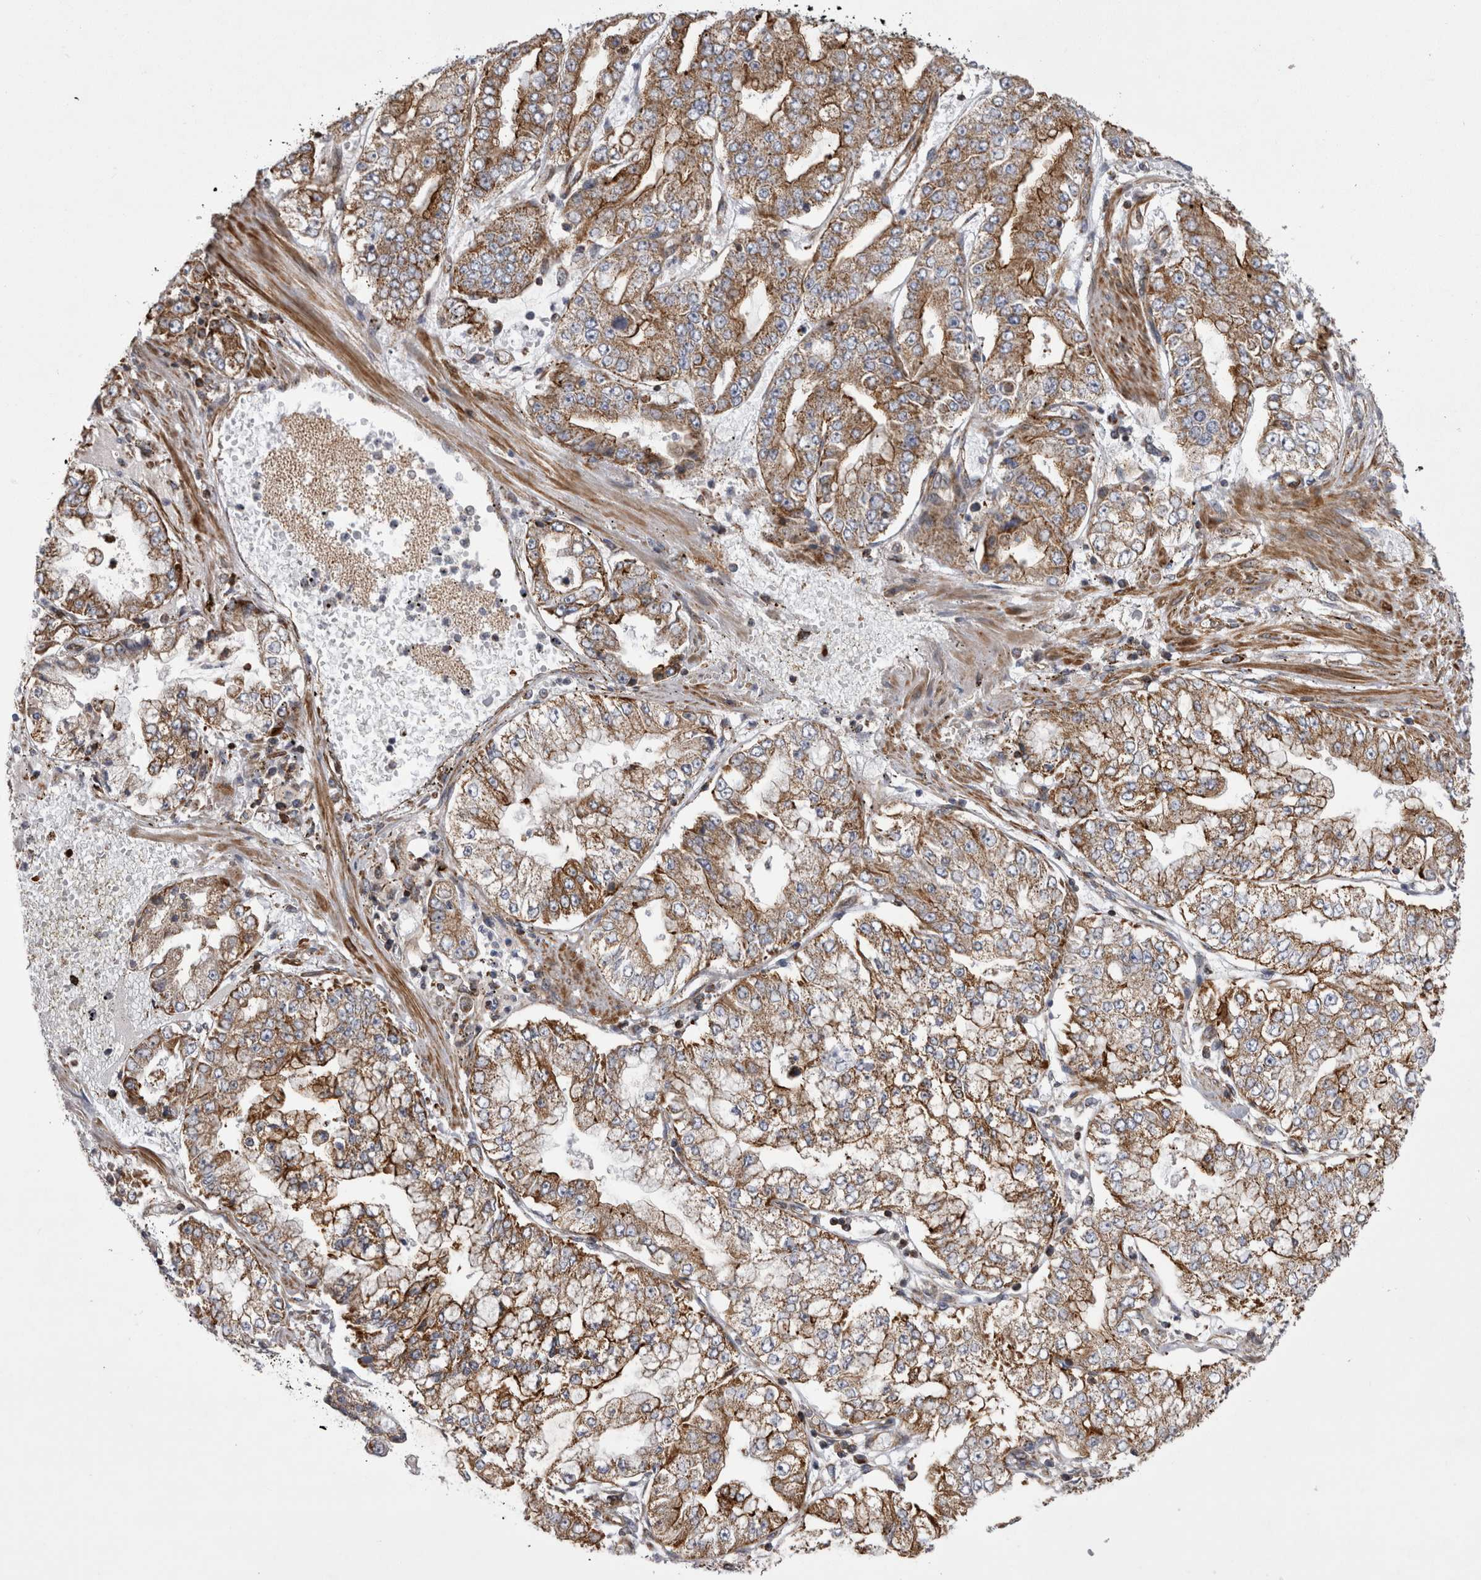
{"staining": {"intensity": "moderate", "quantity": ">75%", "location": "cytoplasmic/membranous"}, "tissue": "stomach cancer", "cell_type": "Tumor cells", "image_type": "cancer", "snomed": [{"axis": "morphology", "description": "Adenocarcinoma, NOS"}, {"axis": "topography", "description": "Stomach"}], "caption": "Protein staining by immunohistochemistry shows moderate cytoplasmic/membranous expression in about >75% of tumor cells in adenocarcinoma (stomach). Nuclei are stained in blue.", "gene": "TSPOAP1", "patient": {"sex": "male", "age": 76}}